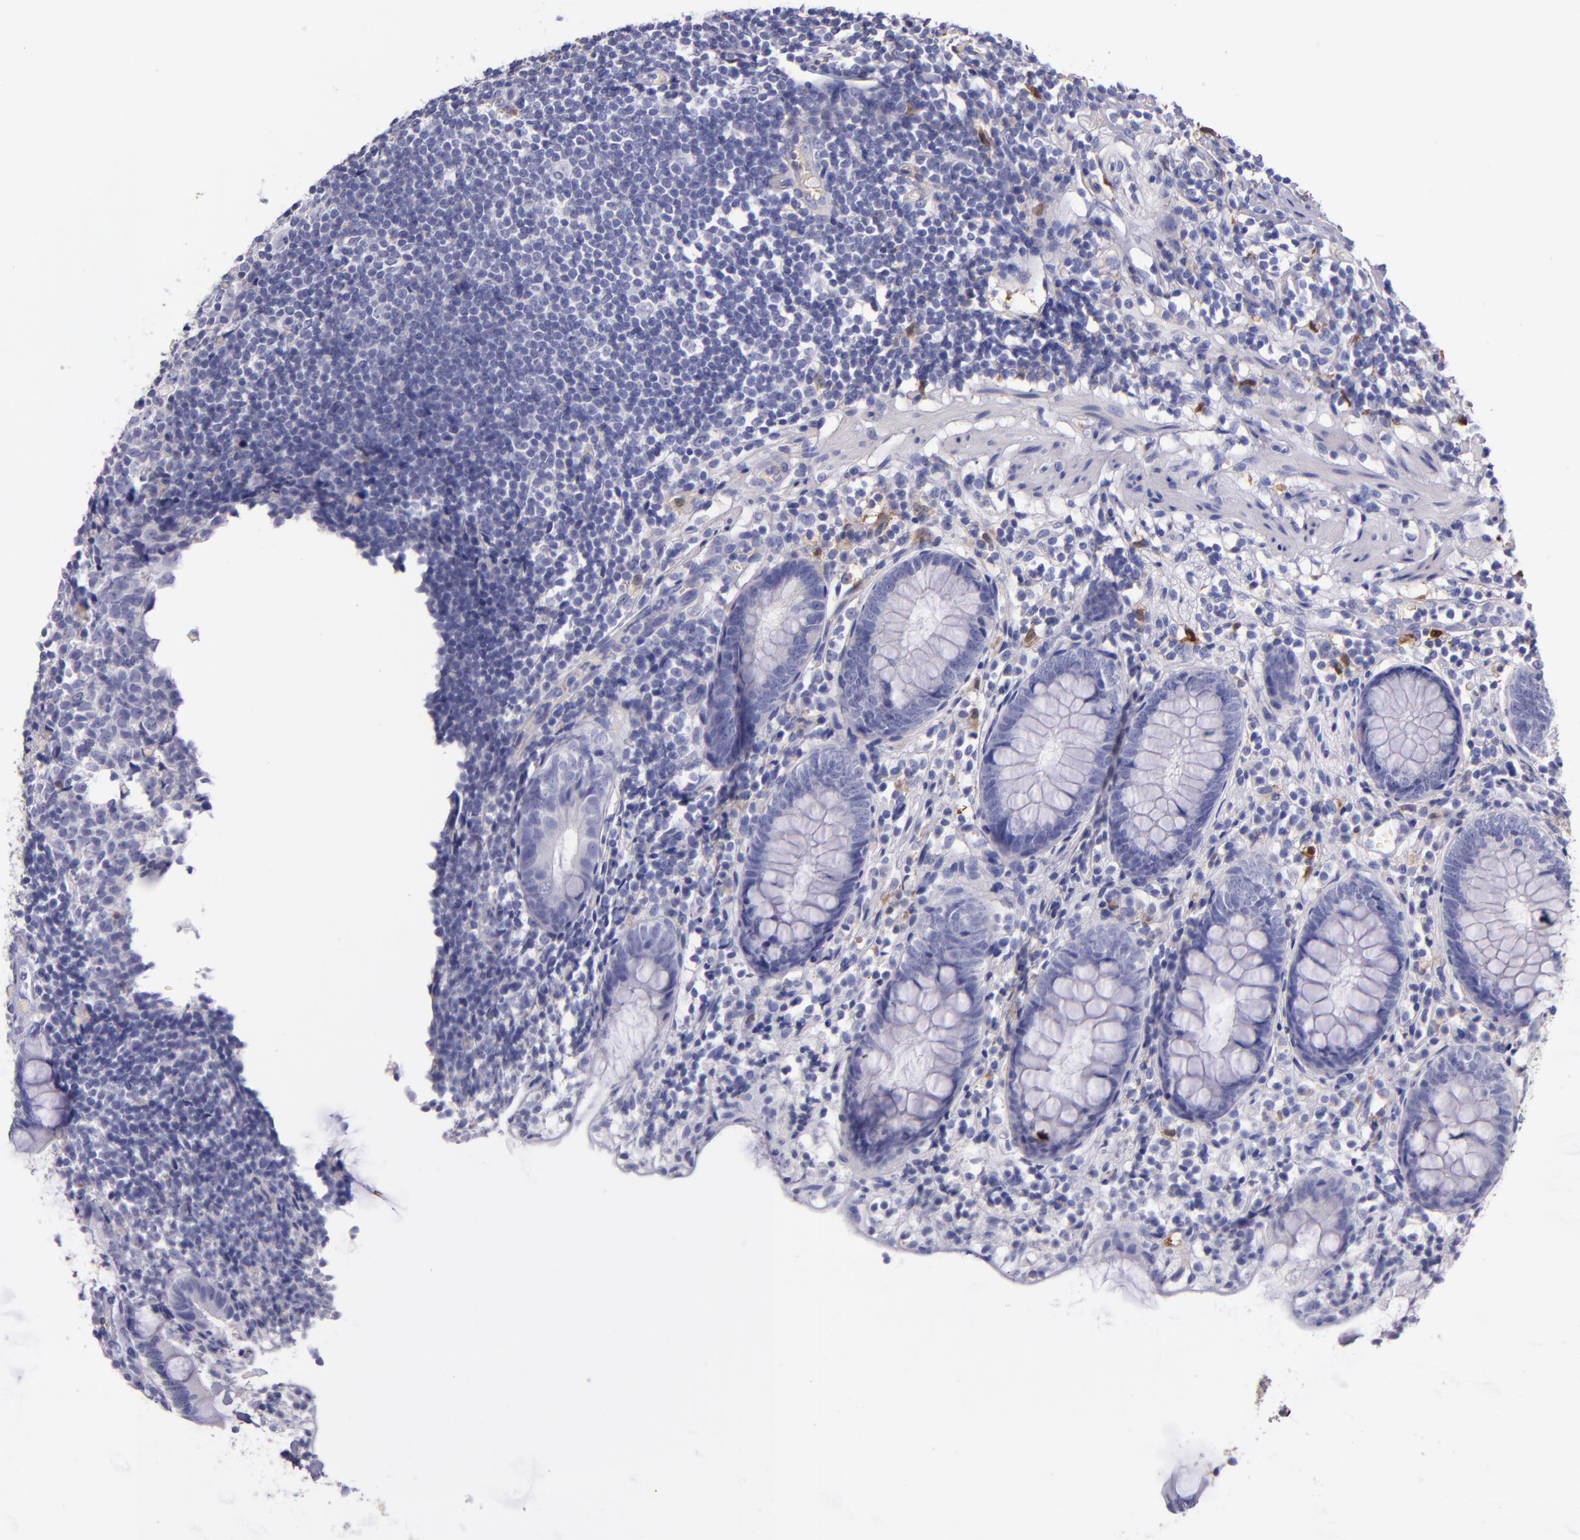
{"staining": {"intensity": "negative", "quantity": "none", "location": "none"}, "tissue": "appendix", "cell_type": "Glandular cells", "image_type": "normal", "snomed": [{"axis": "morphology", "description": "Normal tissue, NOS"}, {"axis": "topography", "description": "Appendix"}], "caption": "IHC image of unremarkable appendix stained for a protein (brown), which exhibits no positivity in glandular cells.", "gene": "F13A1", "patient": {"sex": "male", "age": 38}}